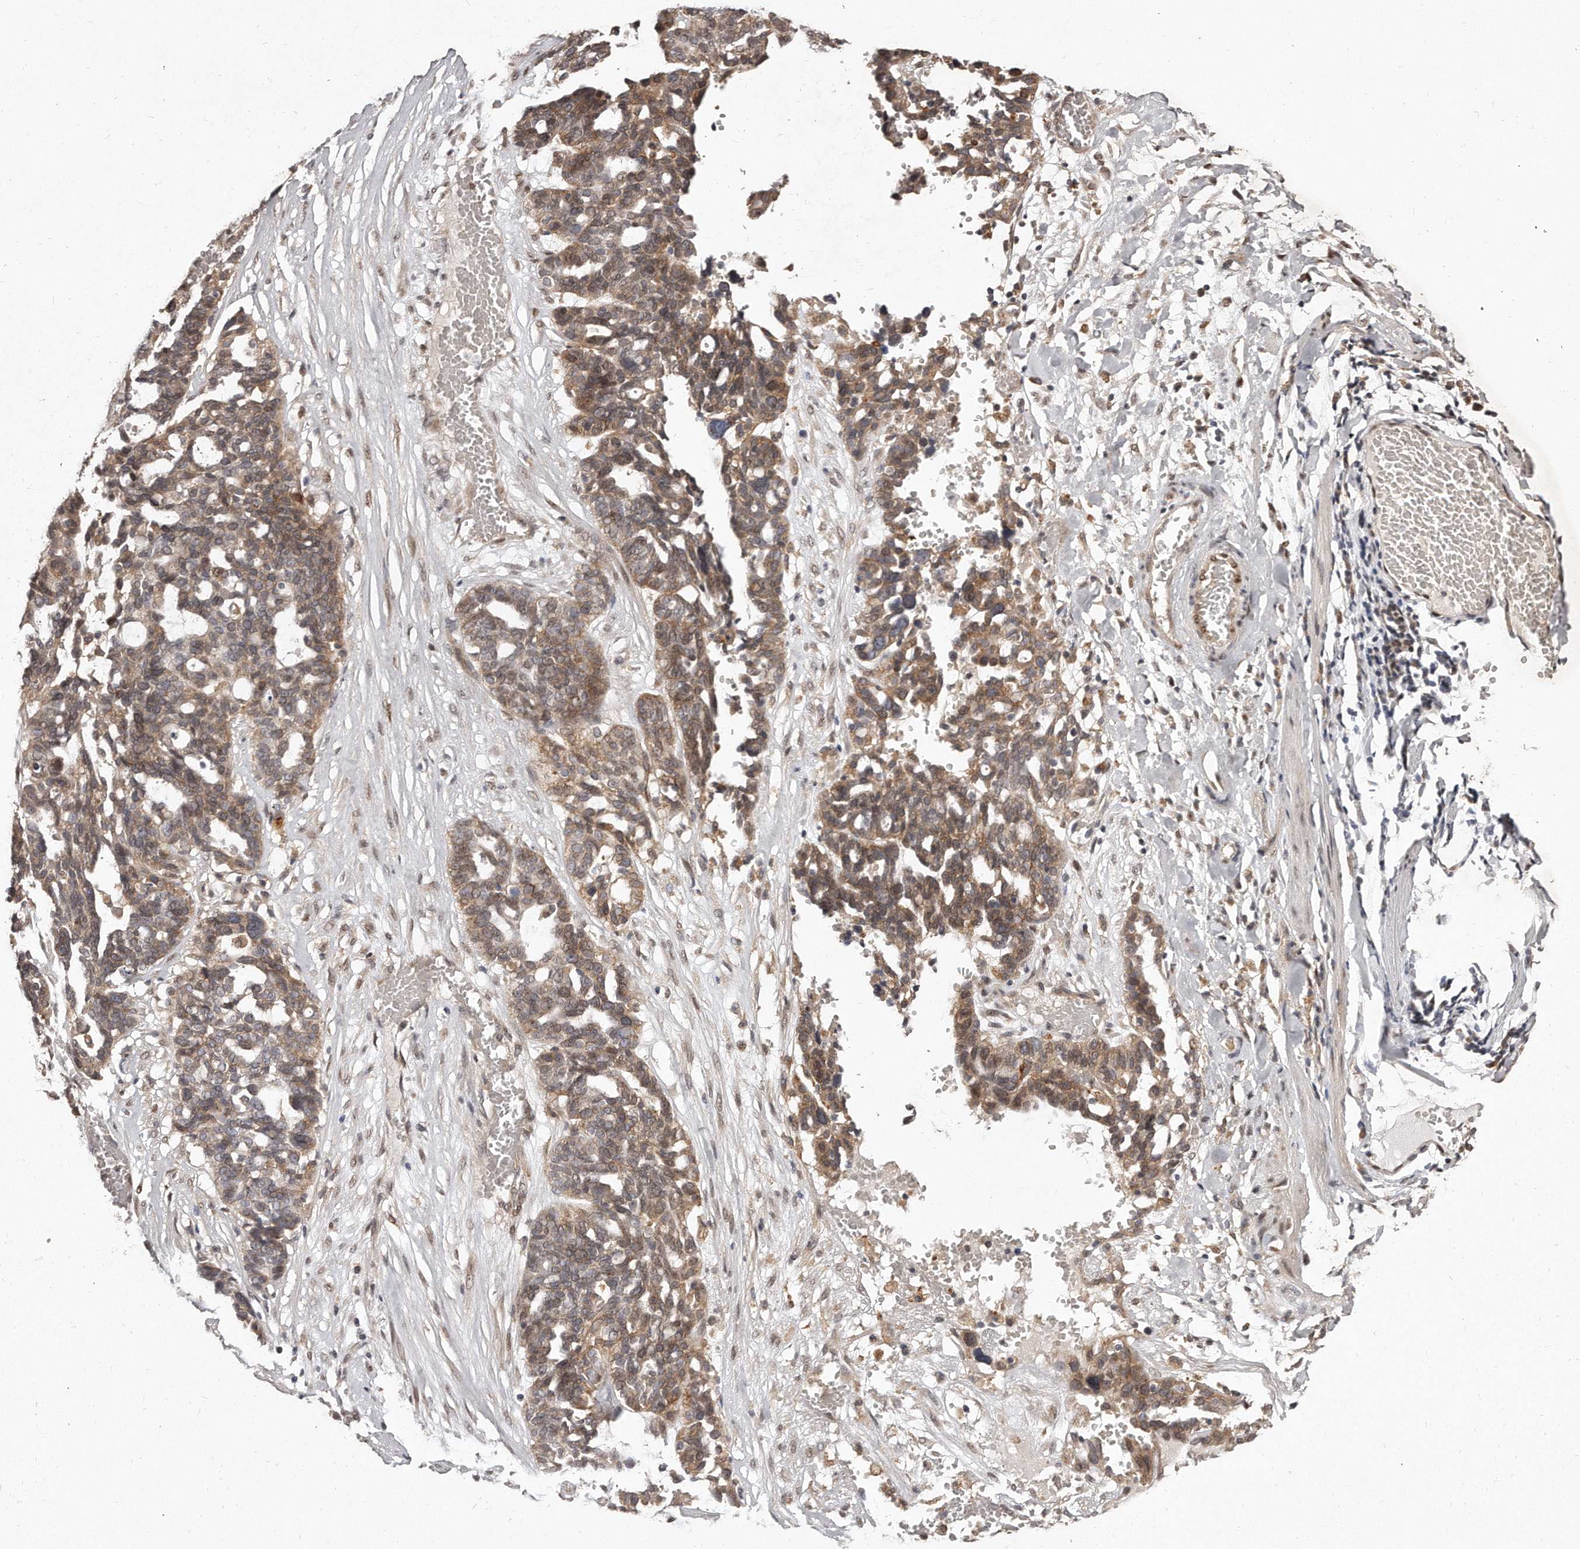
{"staining": {"intensity": "moderate", "quantity": "25%-75%", "location": "cytoplasmic/membranous"}, "tissue": "ovarian cancer", "cell_type": "Tumor cells", "image_type": "cancer", "snomed": [{"axis": "morphology", "description": "Cystadenocarcinoma, serous, NOS"}, {"axis": "topography", "description": "Ovary"}], "caption": "Brown immunohistochemical staining in human ovarian cancer exhibits moderate cytoplasmic/membranous expression in about 25%-75% of tumor cells. (Stains: DAB (3,3'-diaminobenzidine) in brown, nuclei in blue, Microscopy: brightfield microscopy at high magnification).", "gene": "HASPIN", "patient": {"sex": "female", "age": 59}}